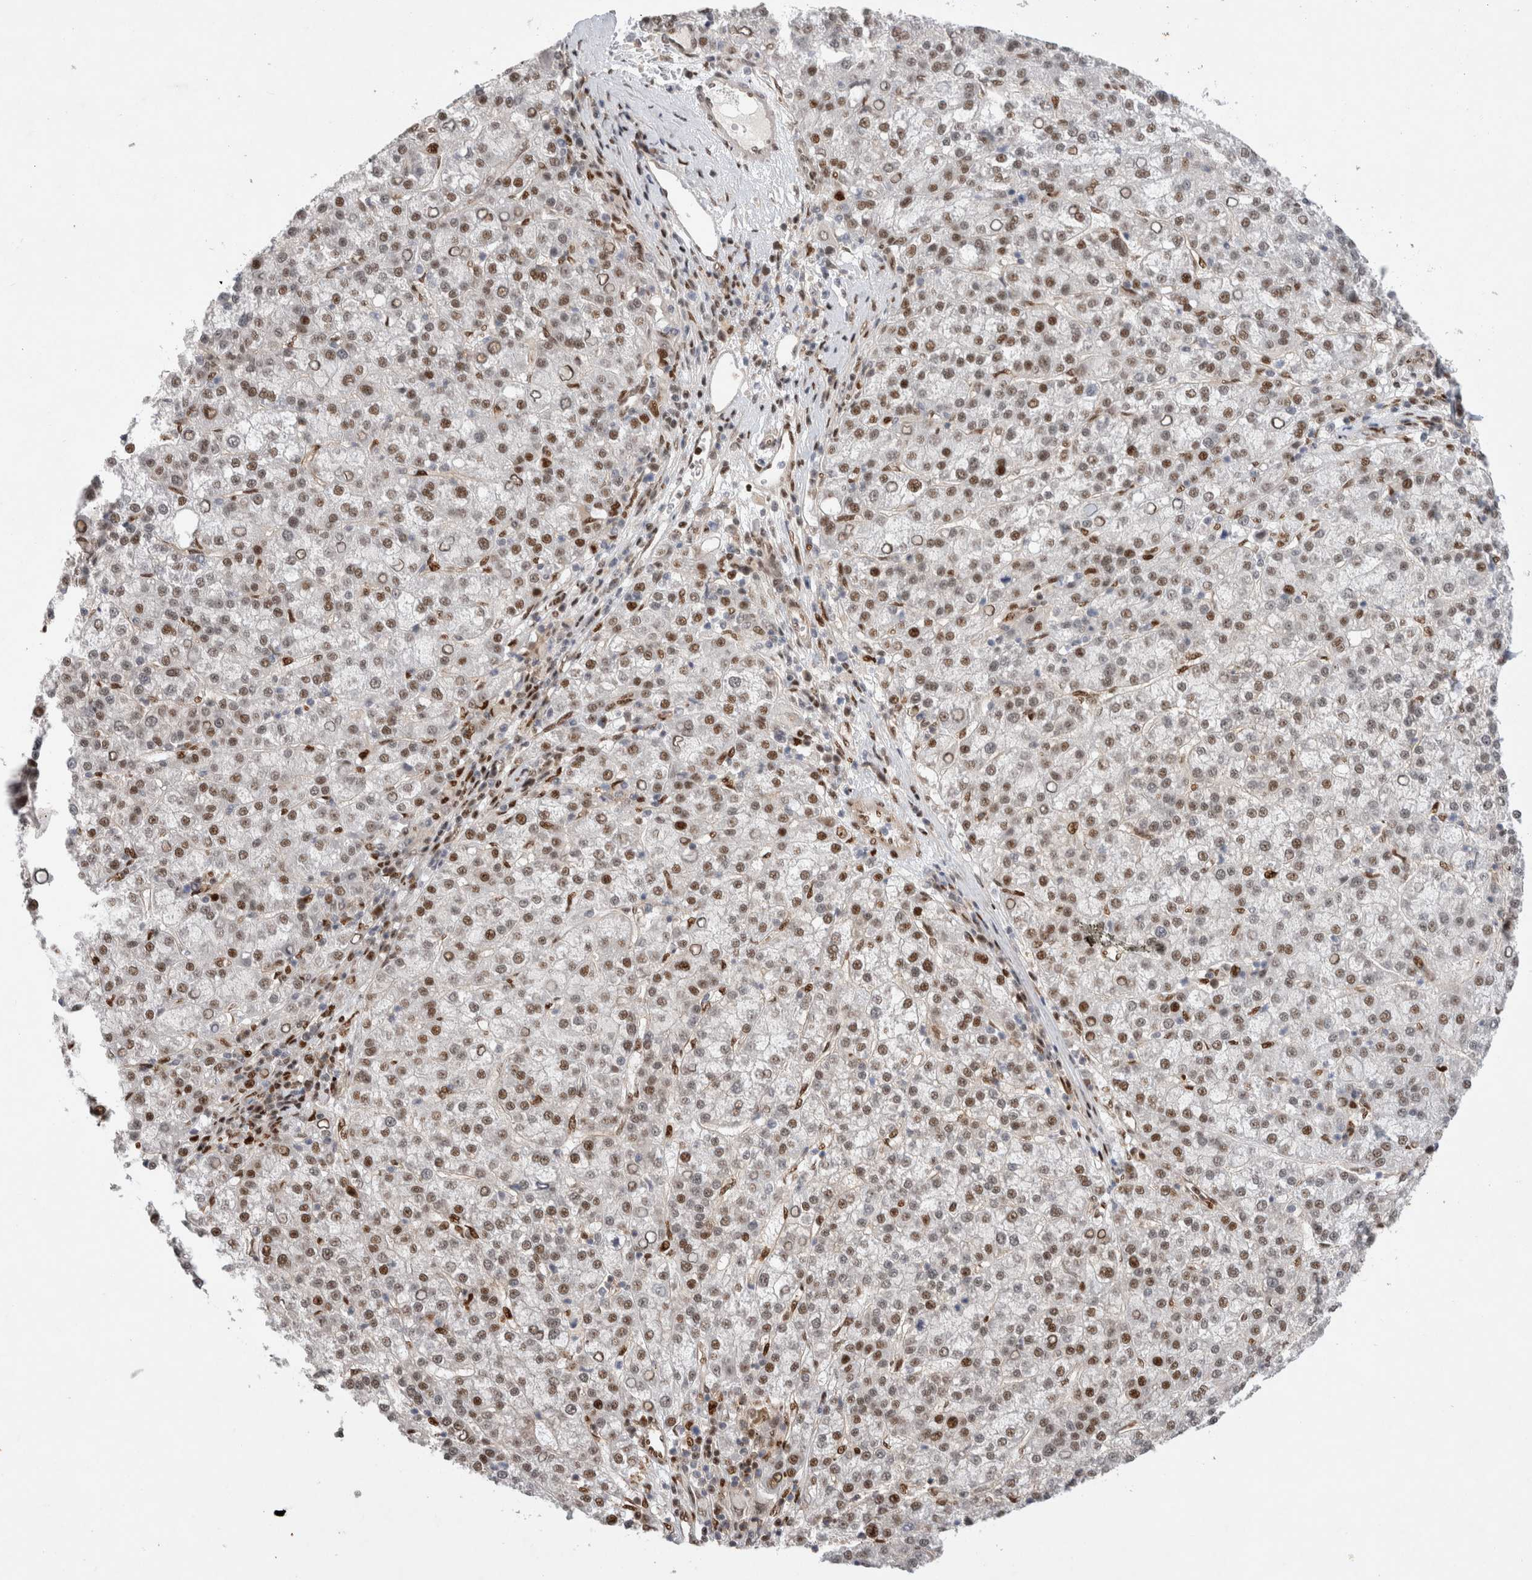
{"staining": {"intensity": "strong", "quantity": ">75%", "location": "nuclear"}, "tissue": "liver cancer", "cell_type": "Tumor cells", "image_type": "cancer", "snomed": [{"axis": "morphology", "description": "Carcinoma, Hepatocellular, NOS"}, {"axis": "topography", "description": "Liver"}], "caption": "Brown immunohistochemical staining in human hepatocellular carcinoma (liver) reveals strong nuclear staining in about >75% of tumor cells.", "gene": "TCF4", "patient": {"sex": "female", "age": 58}}